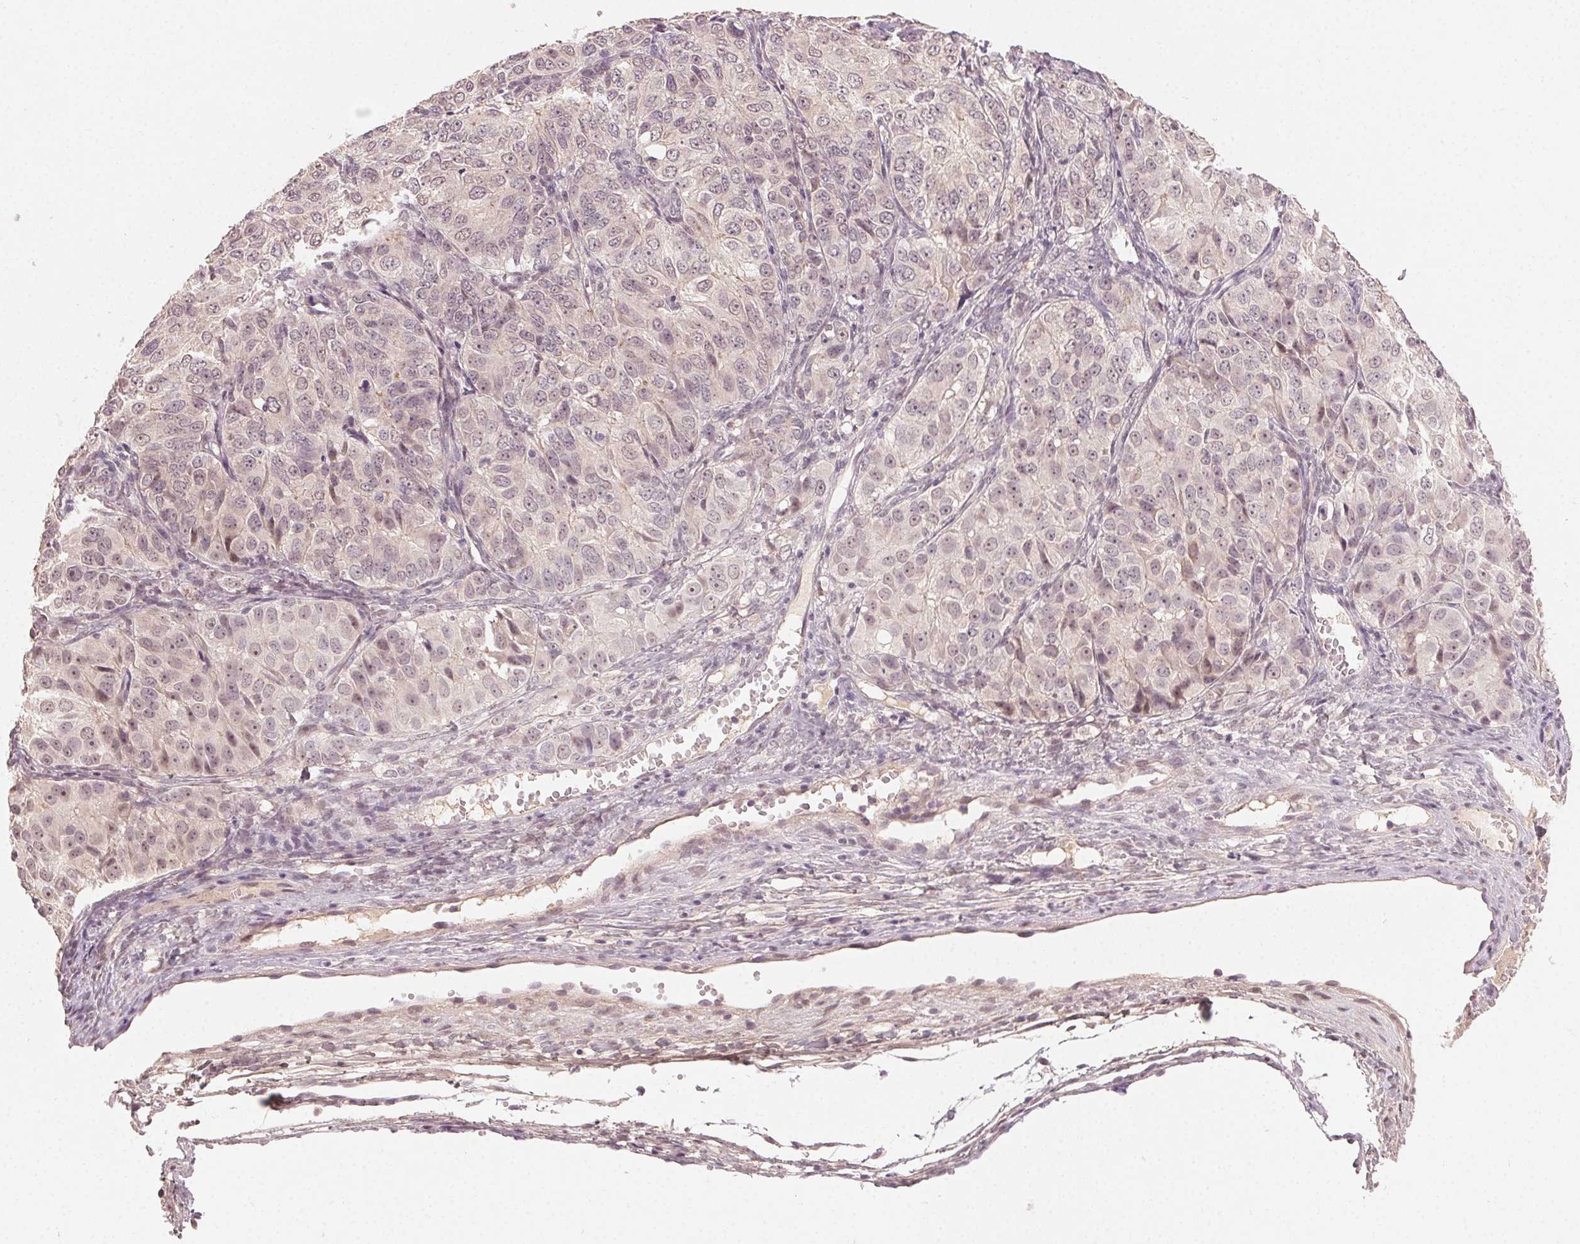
{"staining": {"intensity": "negative", "quantity": "none", "location": "none"}, "tissue": "ovarian cancer", "cell_type": "Tumor cells", "image_type": "cancer", "snomed": [{"axis": "morphology", "description": "Carcinoma, endometroid"}, {"axis": "topography", "description": "Ovary"}], "caption": "This is an immunohistochemistry (IHC) image of human ovarian cancer (endometroid carcinoma). There is no staining in tumor cells.", "gene": "TUB", "patient": {"sex": "female", "age": 51}}